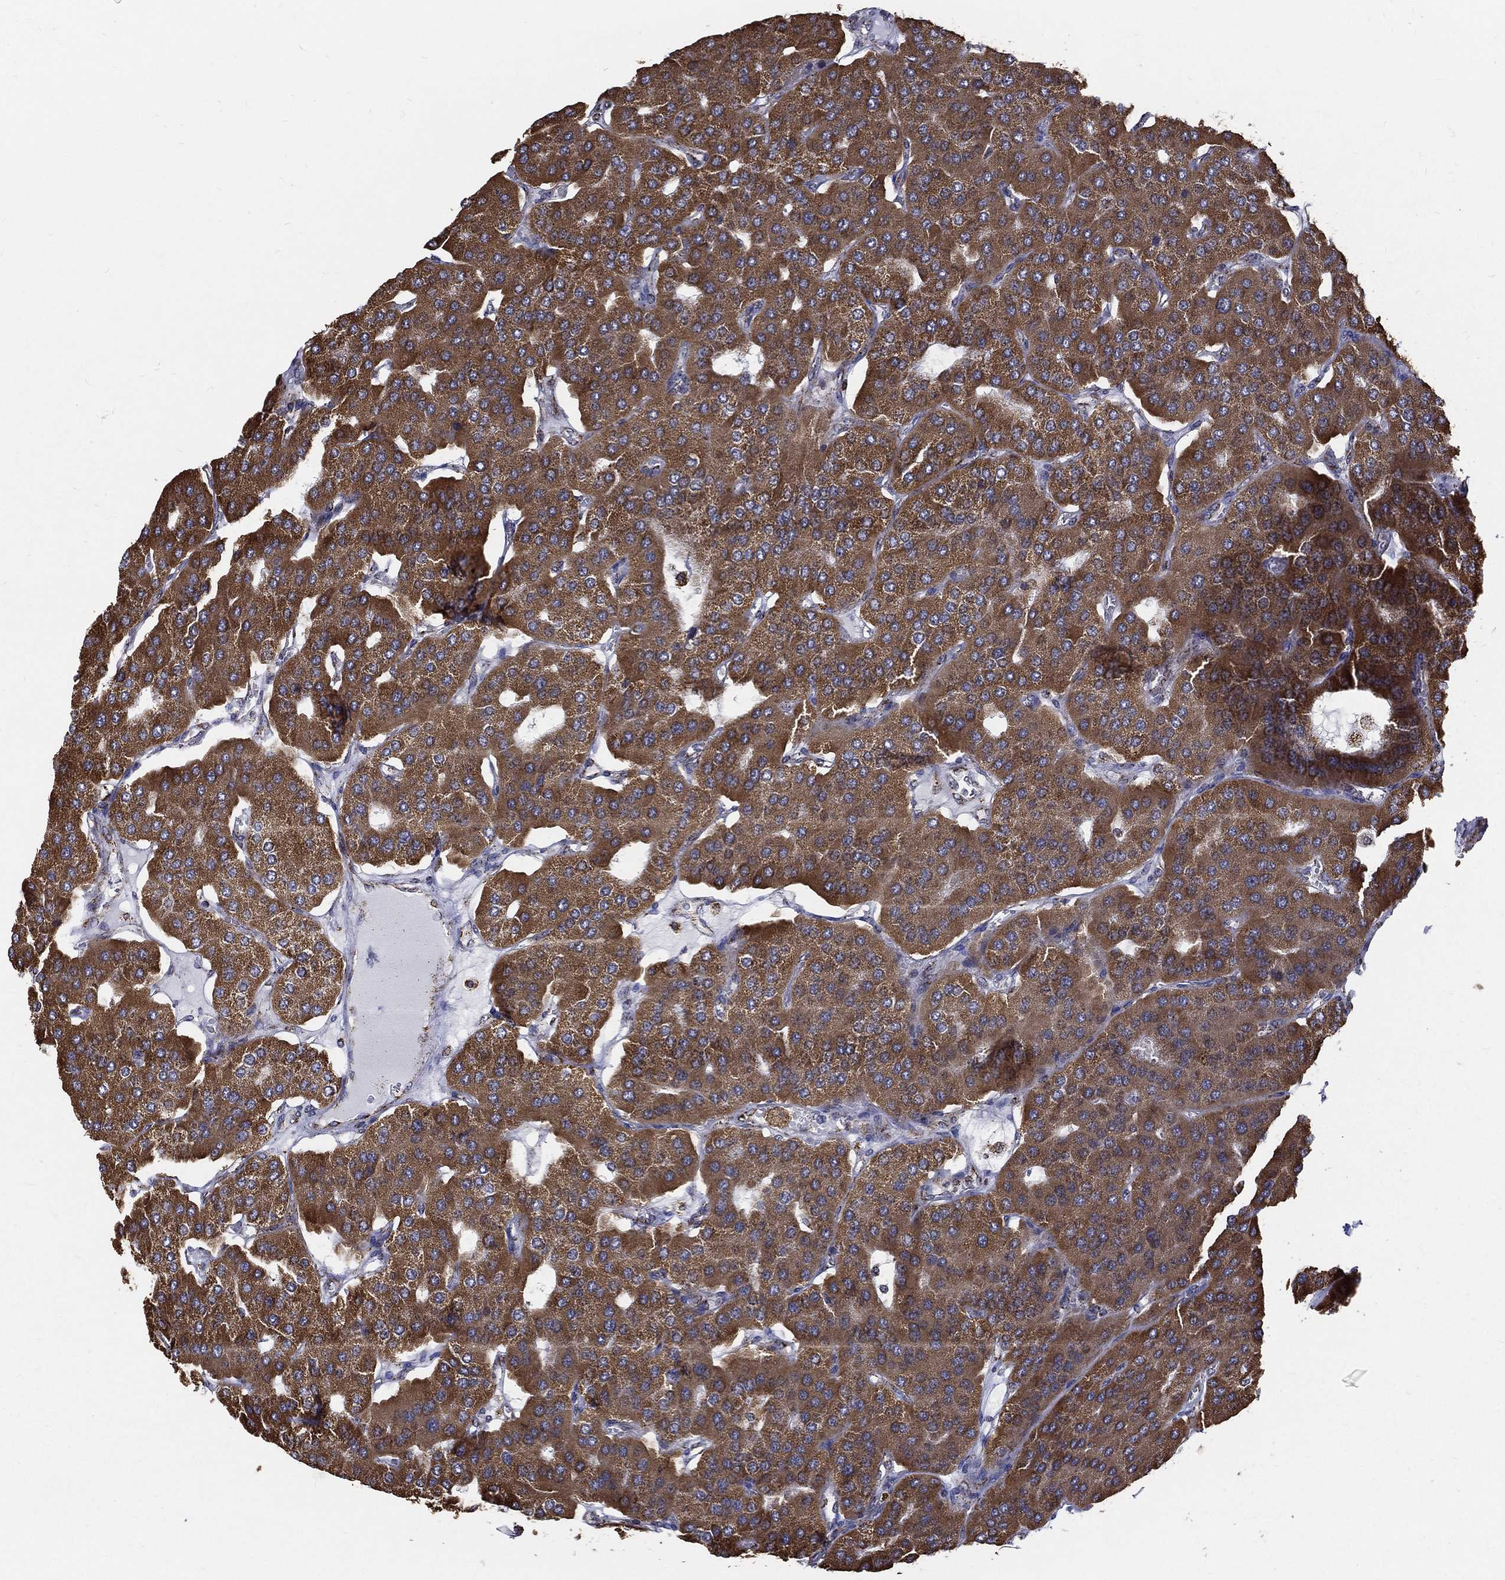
{"staining": {"intensity": "moderate", "quantity": ">75%", "location": "cytoplasmic/membranous"}, "tissue": "parathyroid gland", "cell_type": "Glandular cells", "image_type": "normal", "snomed": [{"axis": "morphology", "description": "Normal tissue, NOS"}, {"axis": "morphology", "description": "Adenoma, NOS"}, {"axis": "topography", "description": "Parathyroid gland"}], "caption": "Immunohistochemical staining of benign human parathyroid gland shows >75% levels of moderate cytoplasmic/membranous protein positivity in about >75% of glandular cells. The staining is performed using DAB brown chromogen to label protein expression. The nuclei are counter-stained blue using hematoxylin.", "gene": "NDUFAB1", "patient": {"sex": "female", "age": 86}}